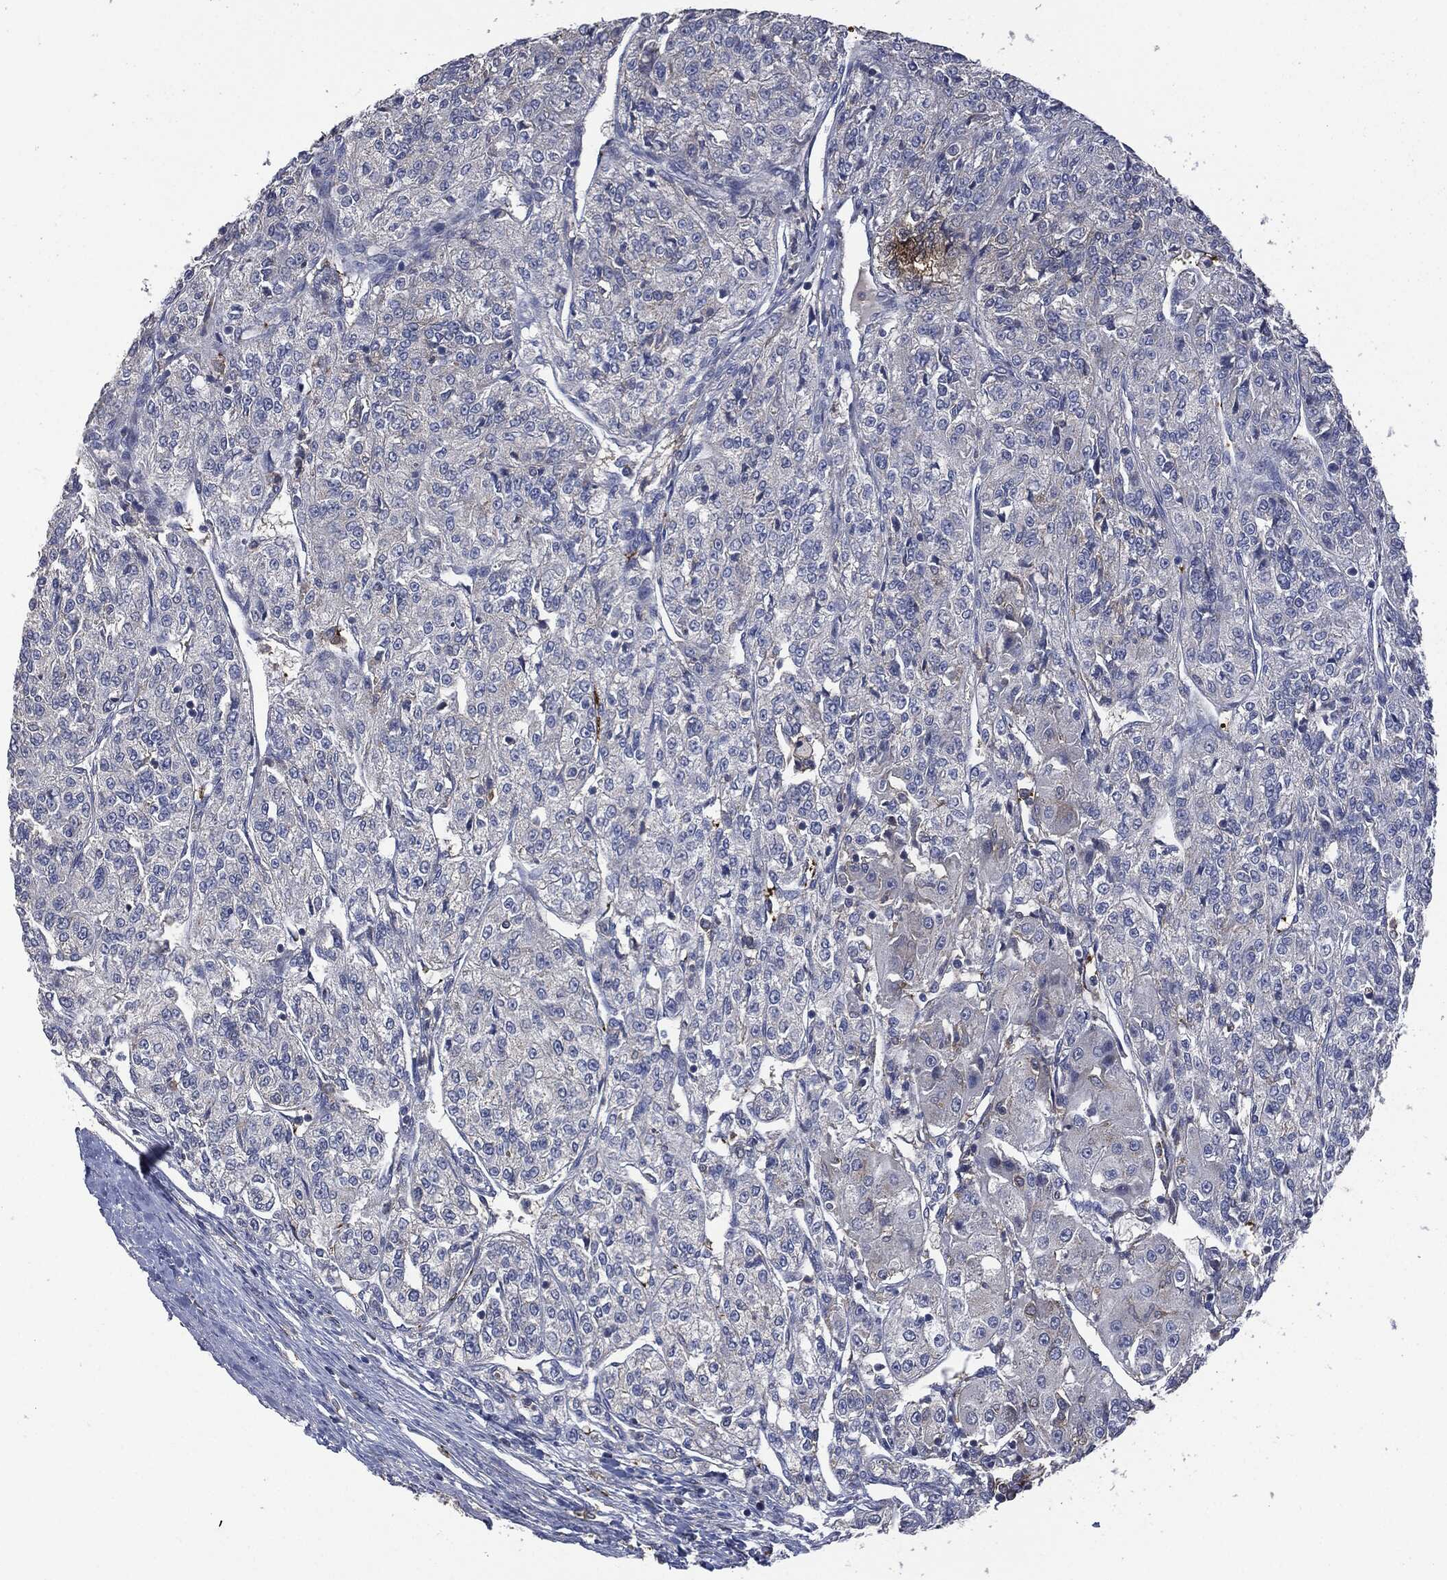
{"staining": {"intensity": "negative", "quantity": "none", "location": "none"}, "tissue": "renal cancer", "cell_type": "Tumor cells", "image_type": "cancer", "snomed": [{"axis": "morphology", "description": "Adenocarcinoma, NOS"}, {"axis": "topography", "description": "Kidney"}], "caption": "Immunohistochemical staining of renal cancer exhibits no significant staining in tumor cells. (Stains: DAB (3,3'-diaminobenzidine) immunohistochemistry (IHC) with hematoxylin counter stain, Microscopy: brightfield microscopy at high magnification).", "gene": "CD33", "patient": {"sex": "female", "age": 63}}